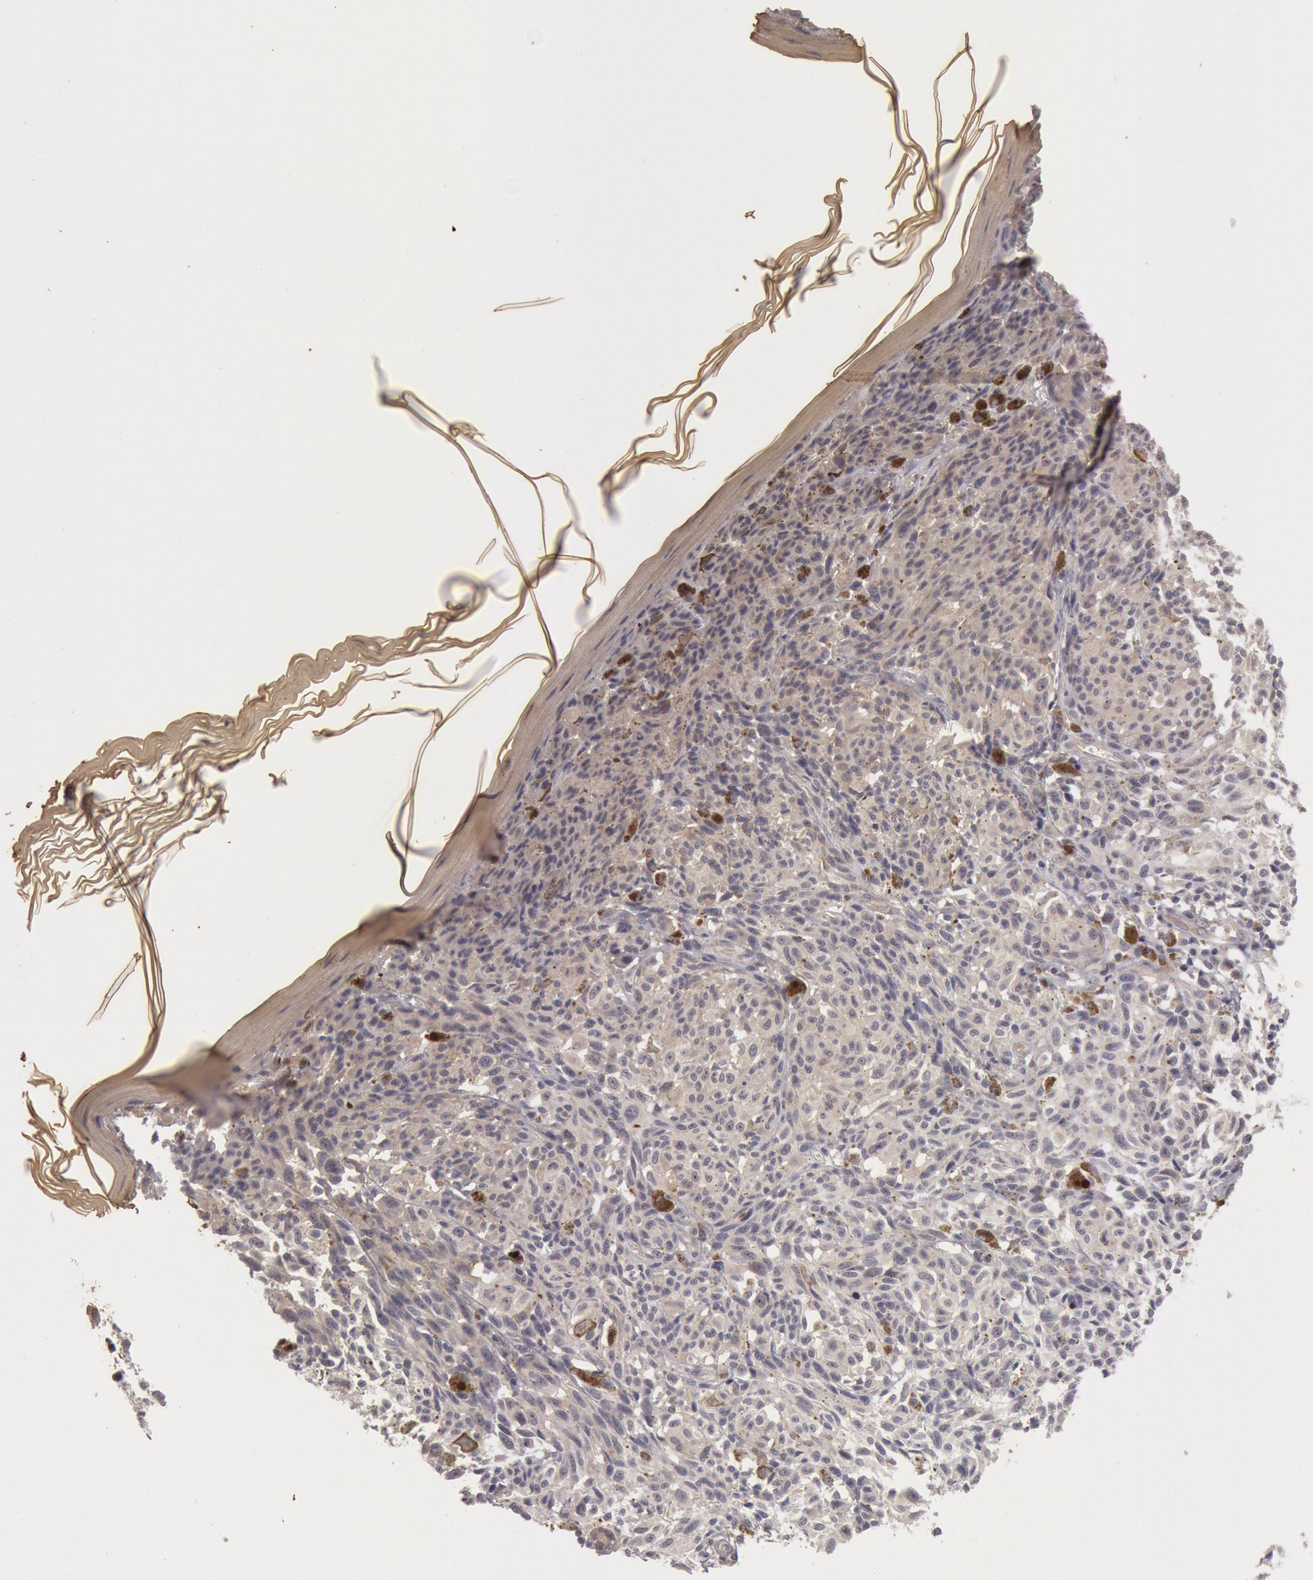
{"staining": {"intensity": "negative", "quantity": "none", "location": "none"}, "tissue": "melanoma", "cell_type": "Tumor cells", "image_type": "cancer", "snomed": [{"axis": "morphology", "description": "Malignant melanoma, NOS"}, {"axis": "topography", "description": "Skin"}], "caption": "The immunohistochemistry image has no significant staining in tumor cells of malignant melanoma tissue.", "gene": "ZFP36L1", "patient": {"sex": "female", "age": 72}}